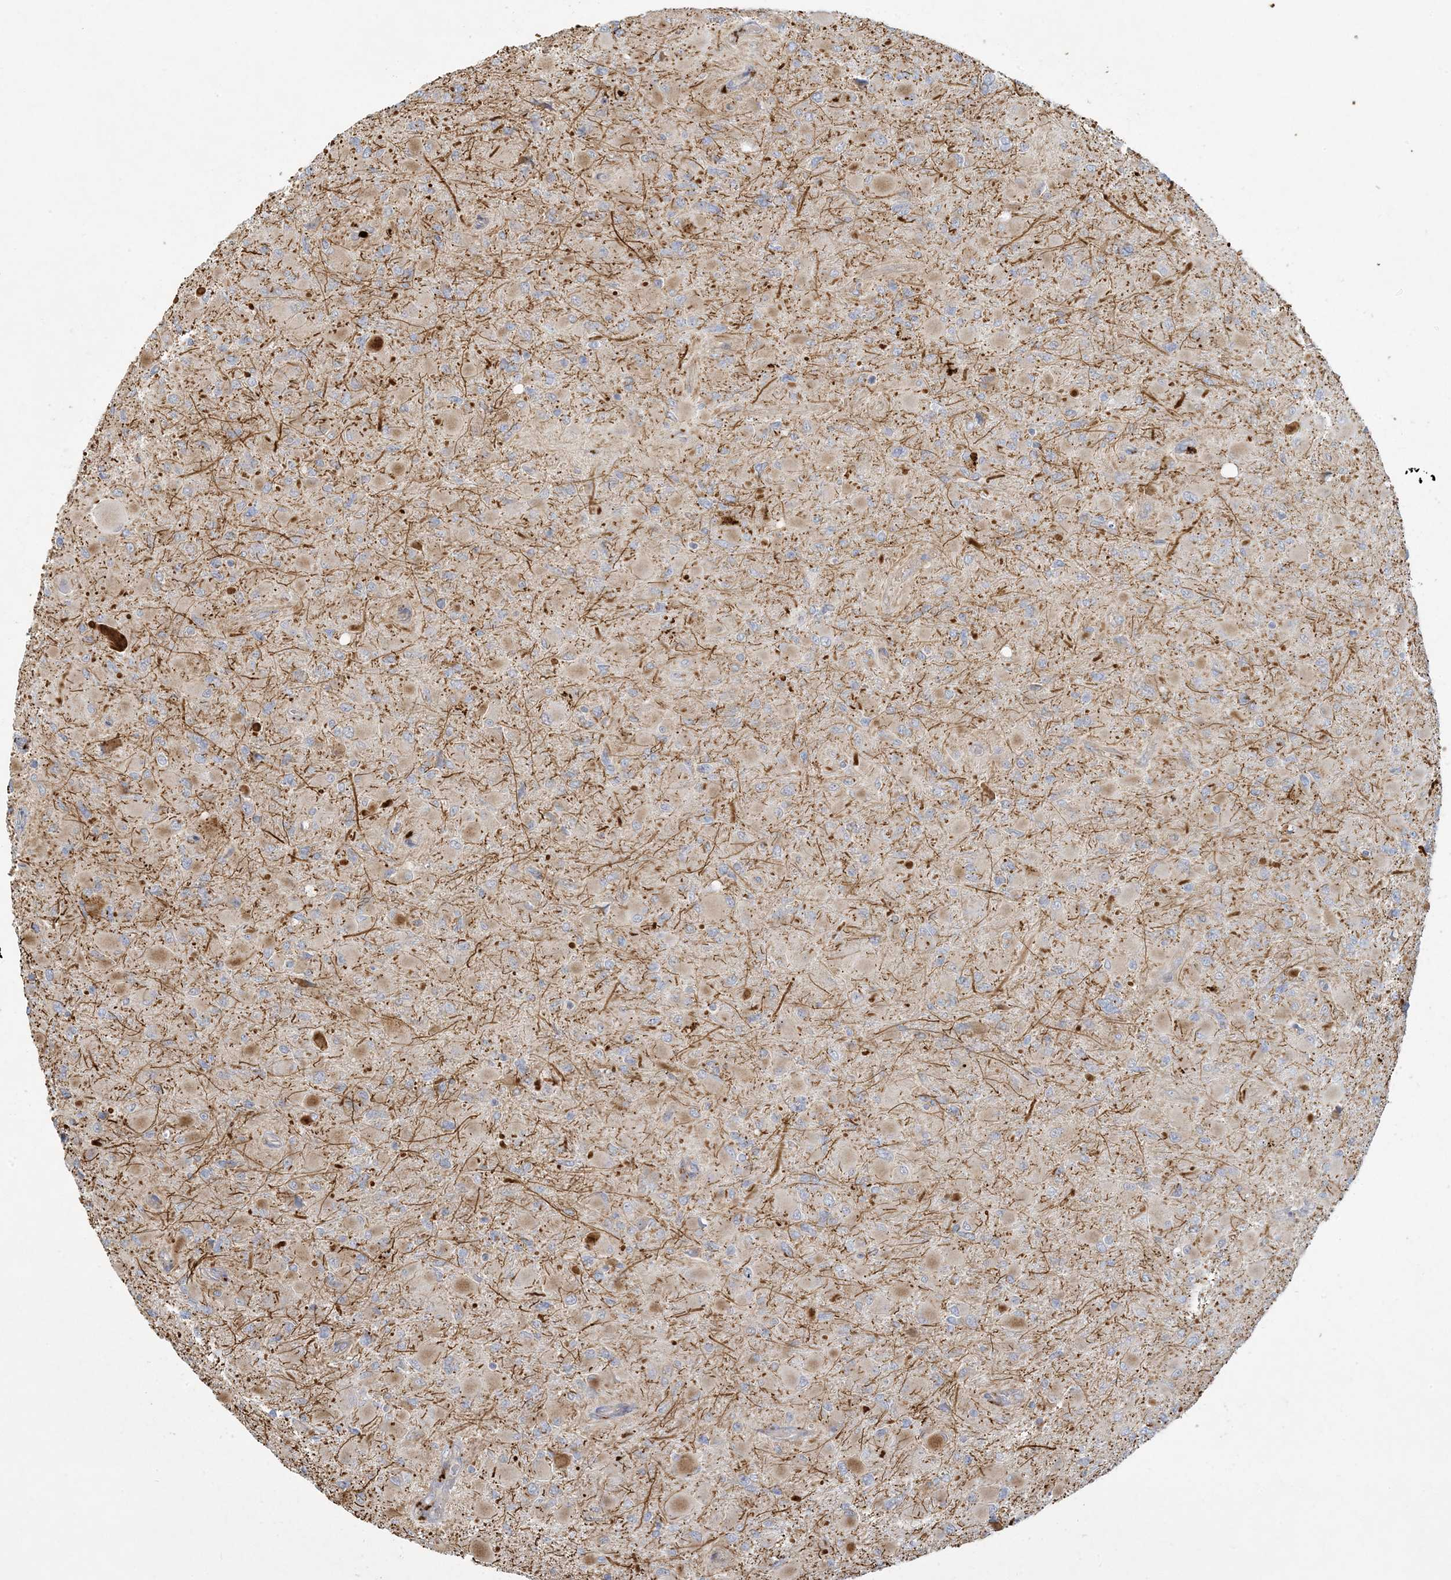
{"staining": {"intensity": "weak", "quantity": "<25%", "location": "cytoplasmic/membranous"}, "tissue": "glioma", "cell_type": "Tumor cells", "image_type": "cancer", "snomed": [{"axis": "morphology", "description": "Glioma, malignant, High grade"}, {"axis": "topography", "description": "Cerebral cortex"}], "caption": "Glioma was stained to show a protein in brown. There is no significant positivity in tumor cells.", "gene": "MCAT", "patient": {"sex": "female", "age": 36}}